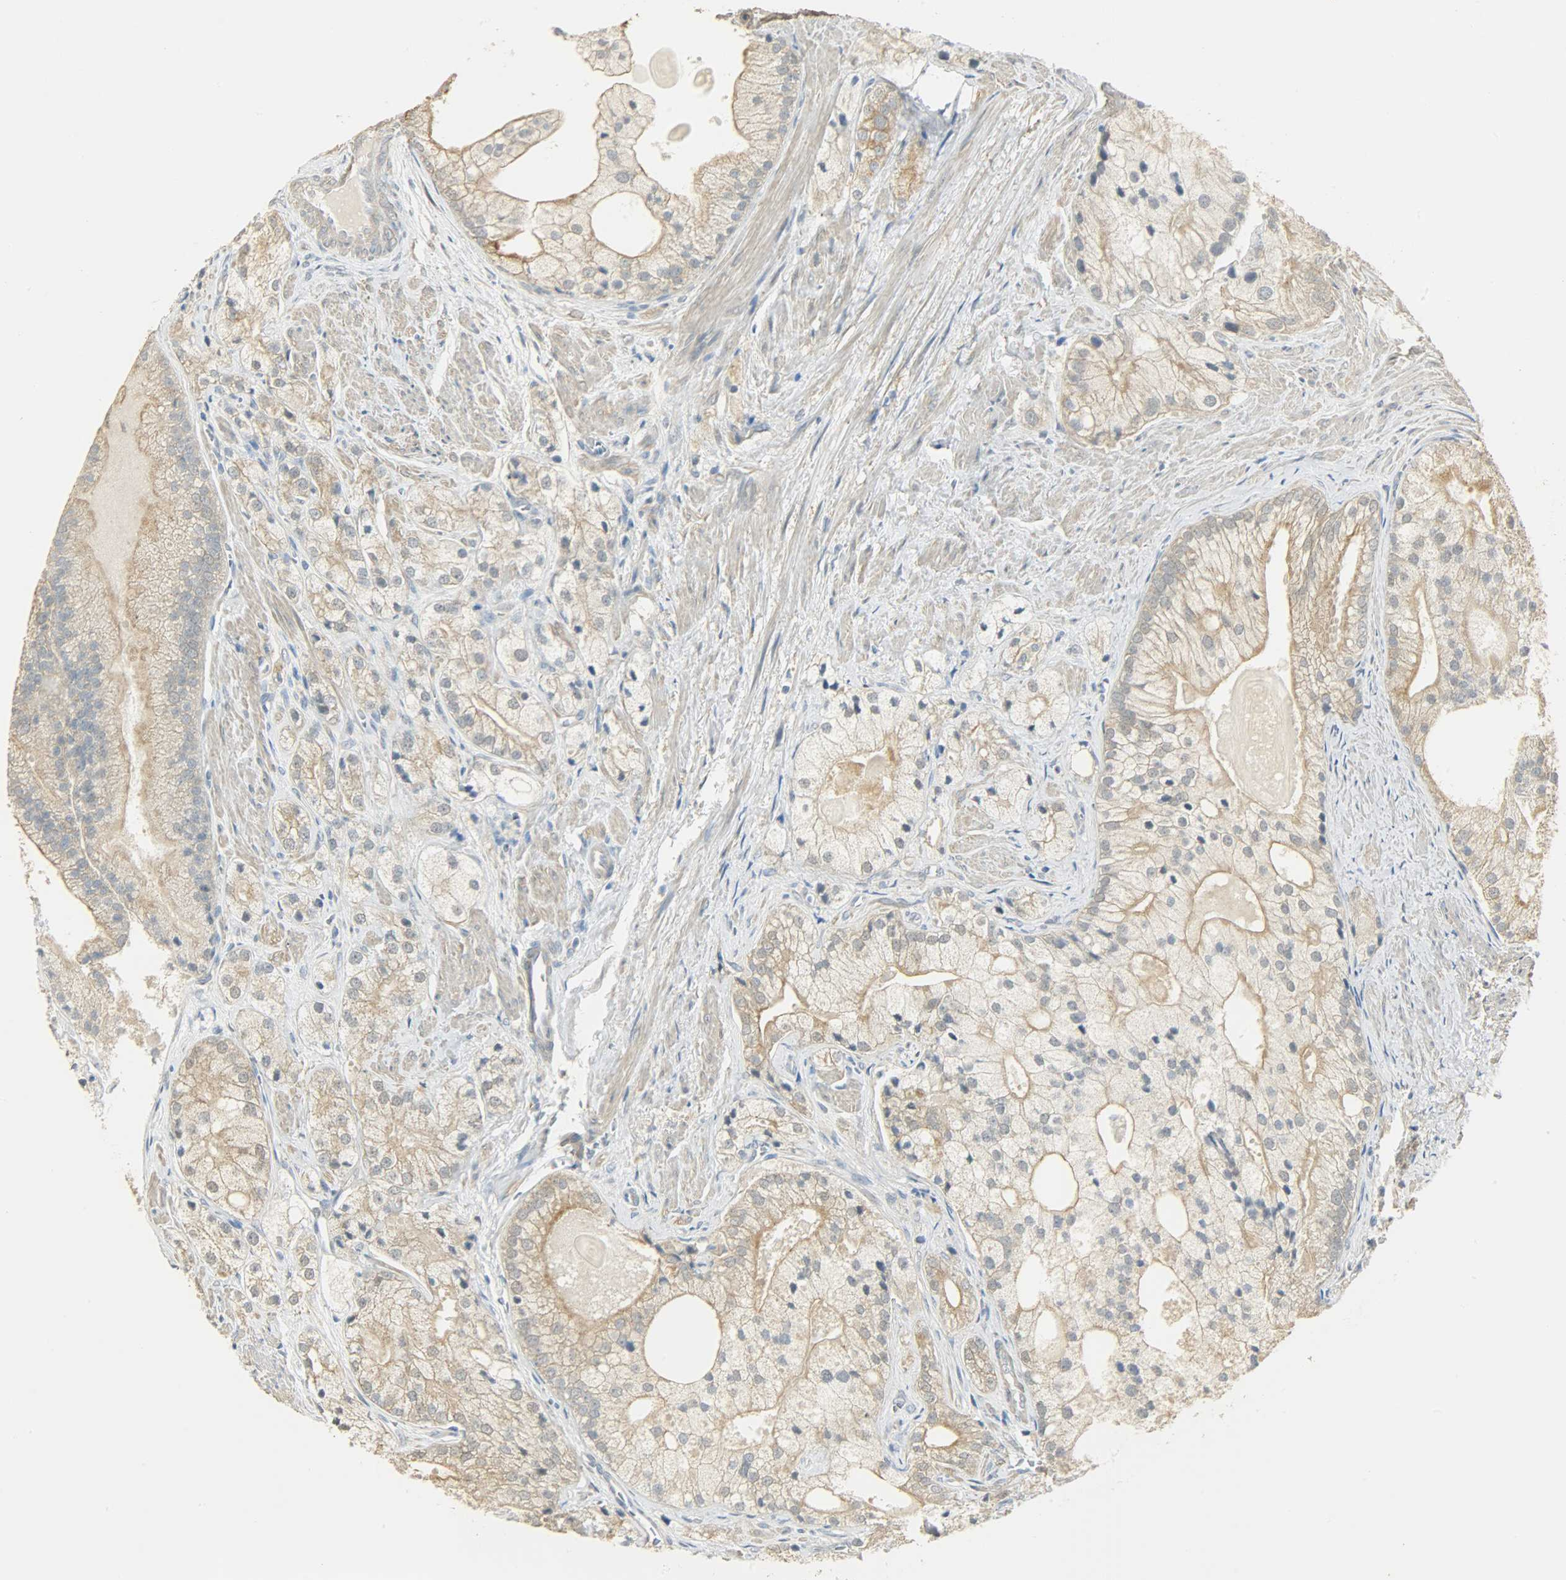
{"staining": {"intensity": "moderate", "quantity": ">75%", "location": "cytoplasmic/membranous"}, "tissue": "prostate cancer", "cell_type": "Tumor cells", "image_type": "cancer", "snomed": [{"axis": "morphology", "description": "Adenocarcinoma, Low grade"}, {"axis": "topography", "description": "Prostate"}], "caption": "This micrograph displays immunohistochemistry (IHC) staining of human prostate cancer (low-grade adenocarcinoma), with medium moderate cytoplasmic/membranous positivity in about >75% of tumor cells.", "gene": "USP13", "patient": {"sex": "male", "age": 69}}